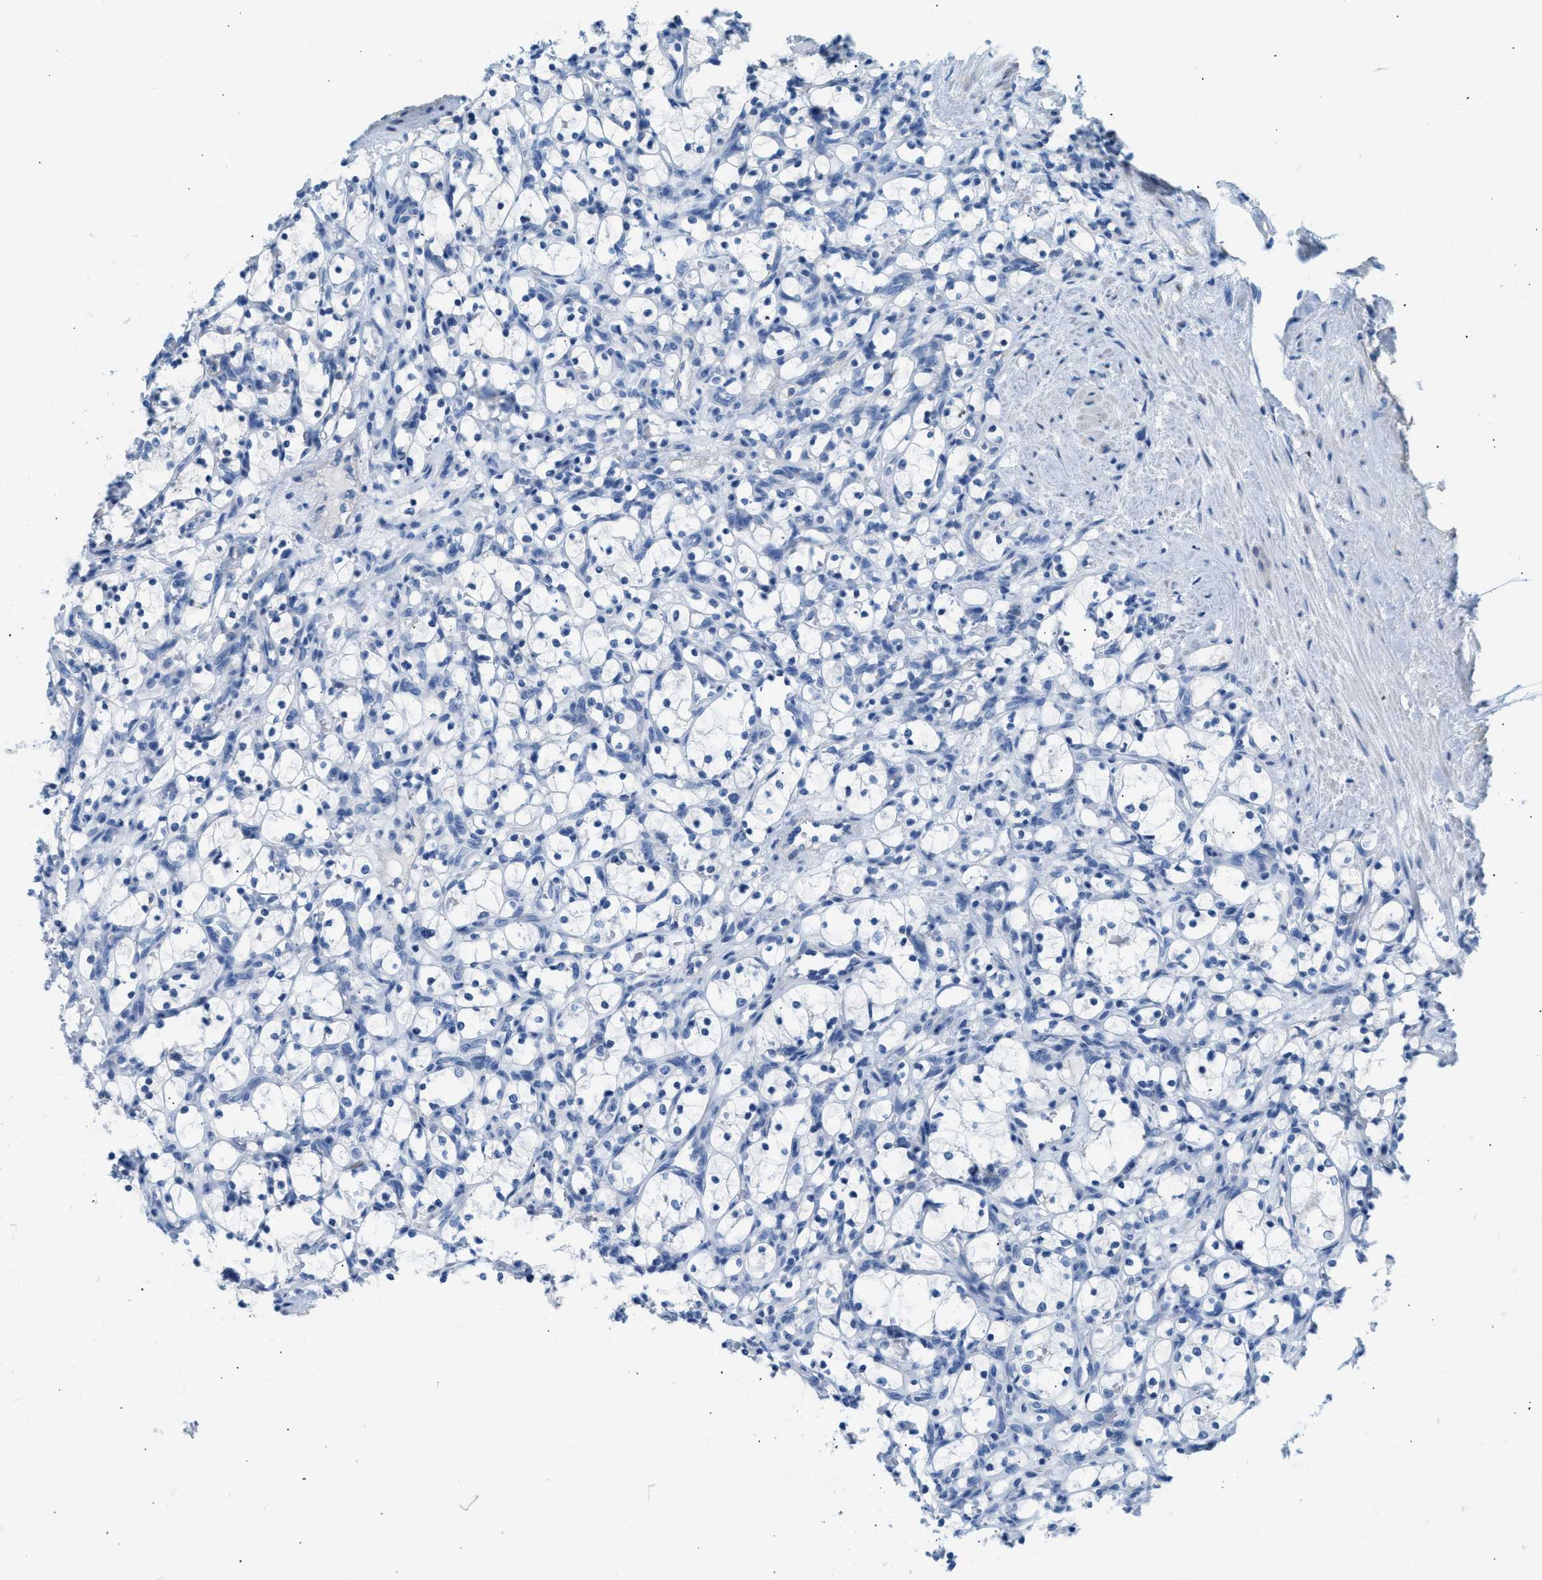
{"staining": {"intensity": "negative", "quantity": "none", "location": "none"}, "tissue": "renal cancer", "cell_type": "Tumor cells", "image_type": "cancer", "snomed": [{"axis": "morphology", "description": "Adenocarcinoma, NOS"}, {"axis": "topography", "description": "Kidney"}], "caption": "A high-resolution histopathology image shows IHC staining of adenocarcinoma (renal), which demonstrates no significant positivity in tumor cells.", "gene": "SPAM1", "patient": {"sex": "female", "age": 69}}